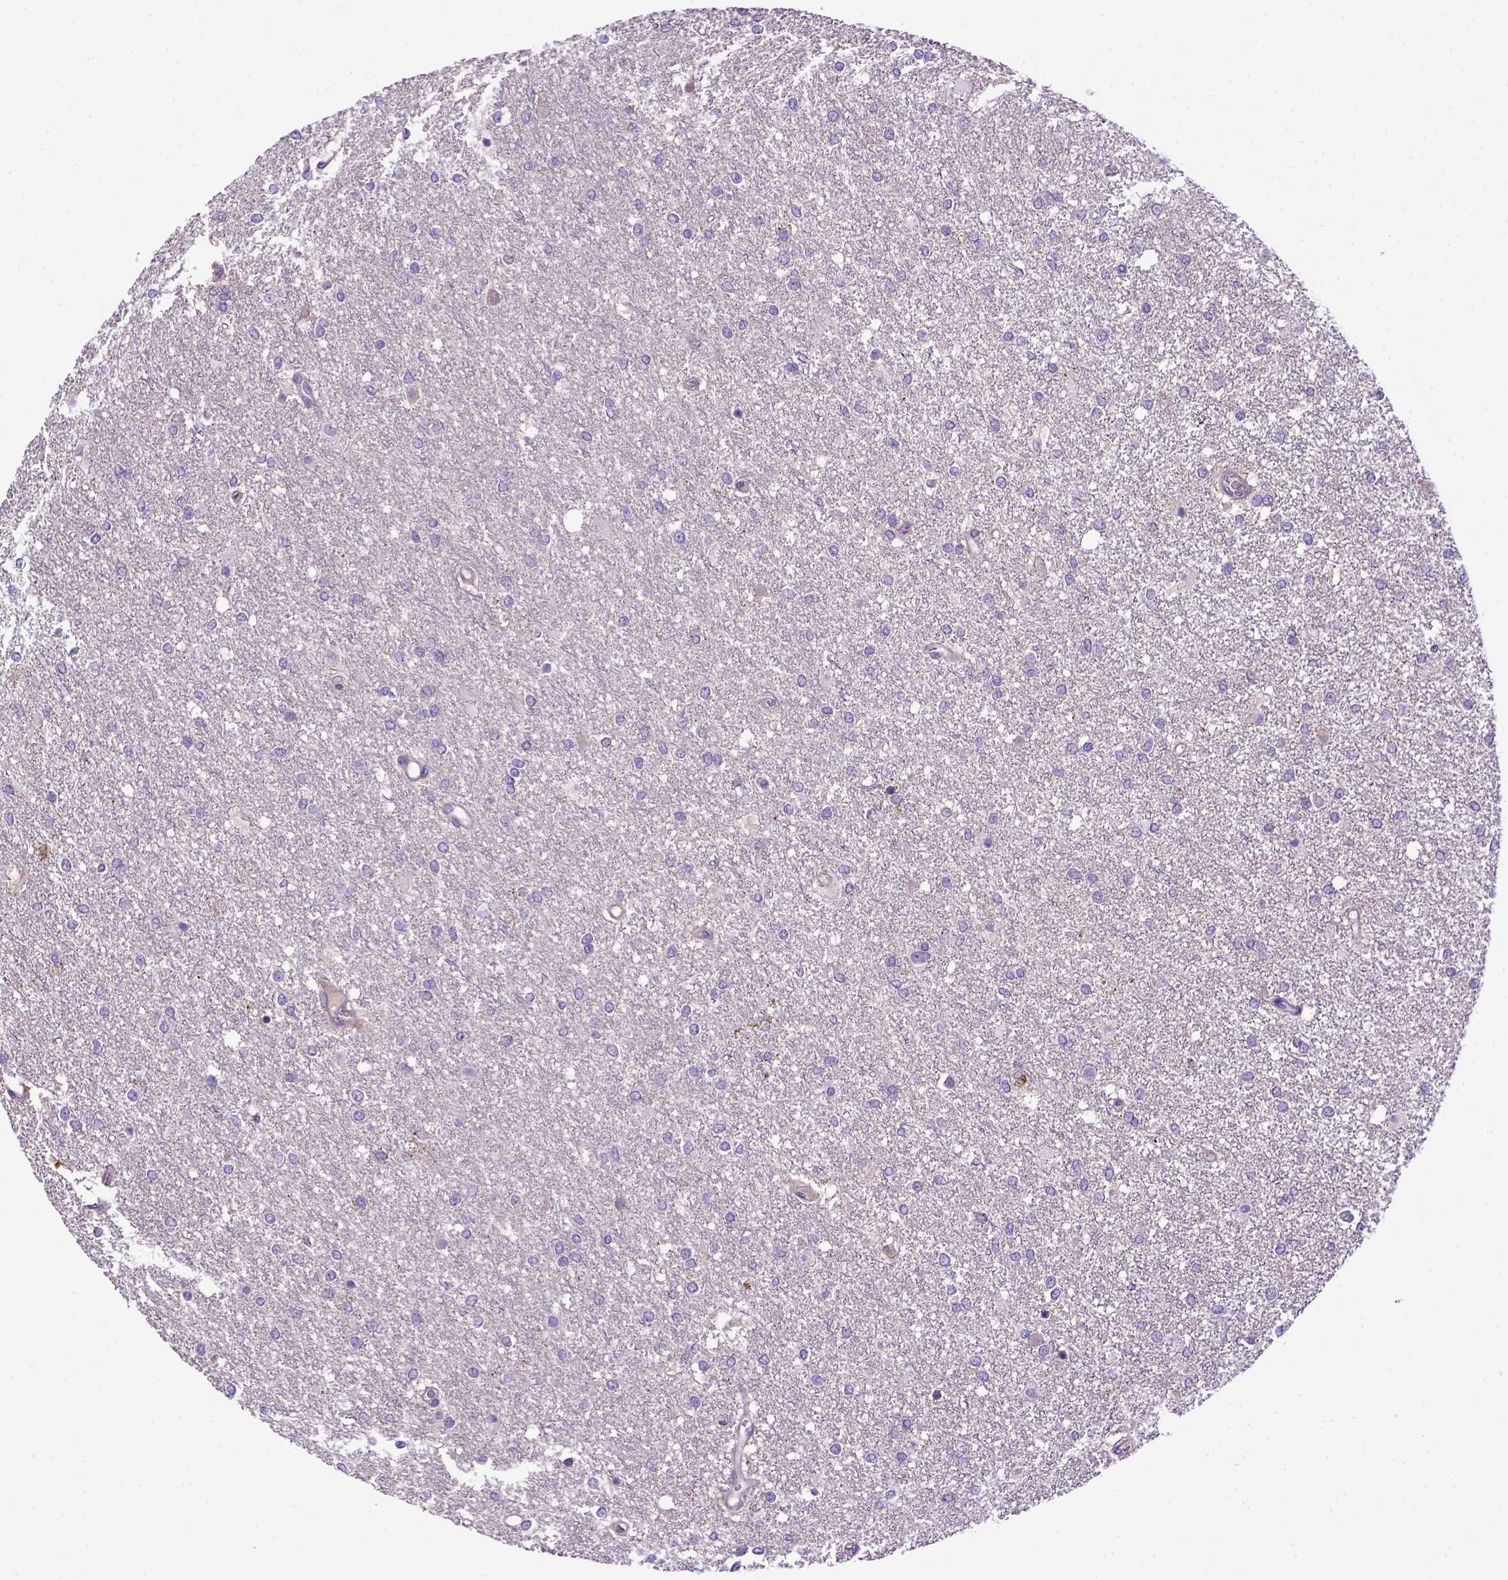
{"staining": {"intensity": "negative", "quantity": "none", "location": "none"}, "tissue": "glioma", "cell_type": "Tumor cells", "image_type": "cancer", "snomed": [{"axis": "morphology", "description": "Glioma, malignant, High grade"}, {"axis": "topography", "description": "Brain"}], "caption": "Tumor cells show no significant protein expression in malignant high-grade glioma.", "gene": "ADAM12", "patient": {"sex": "female", "age": 61}}